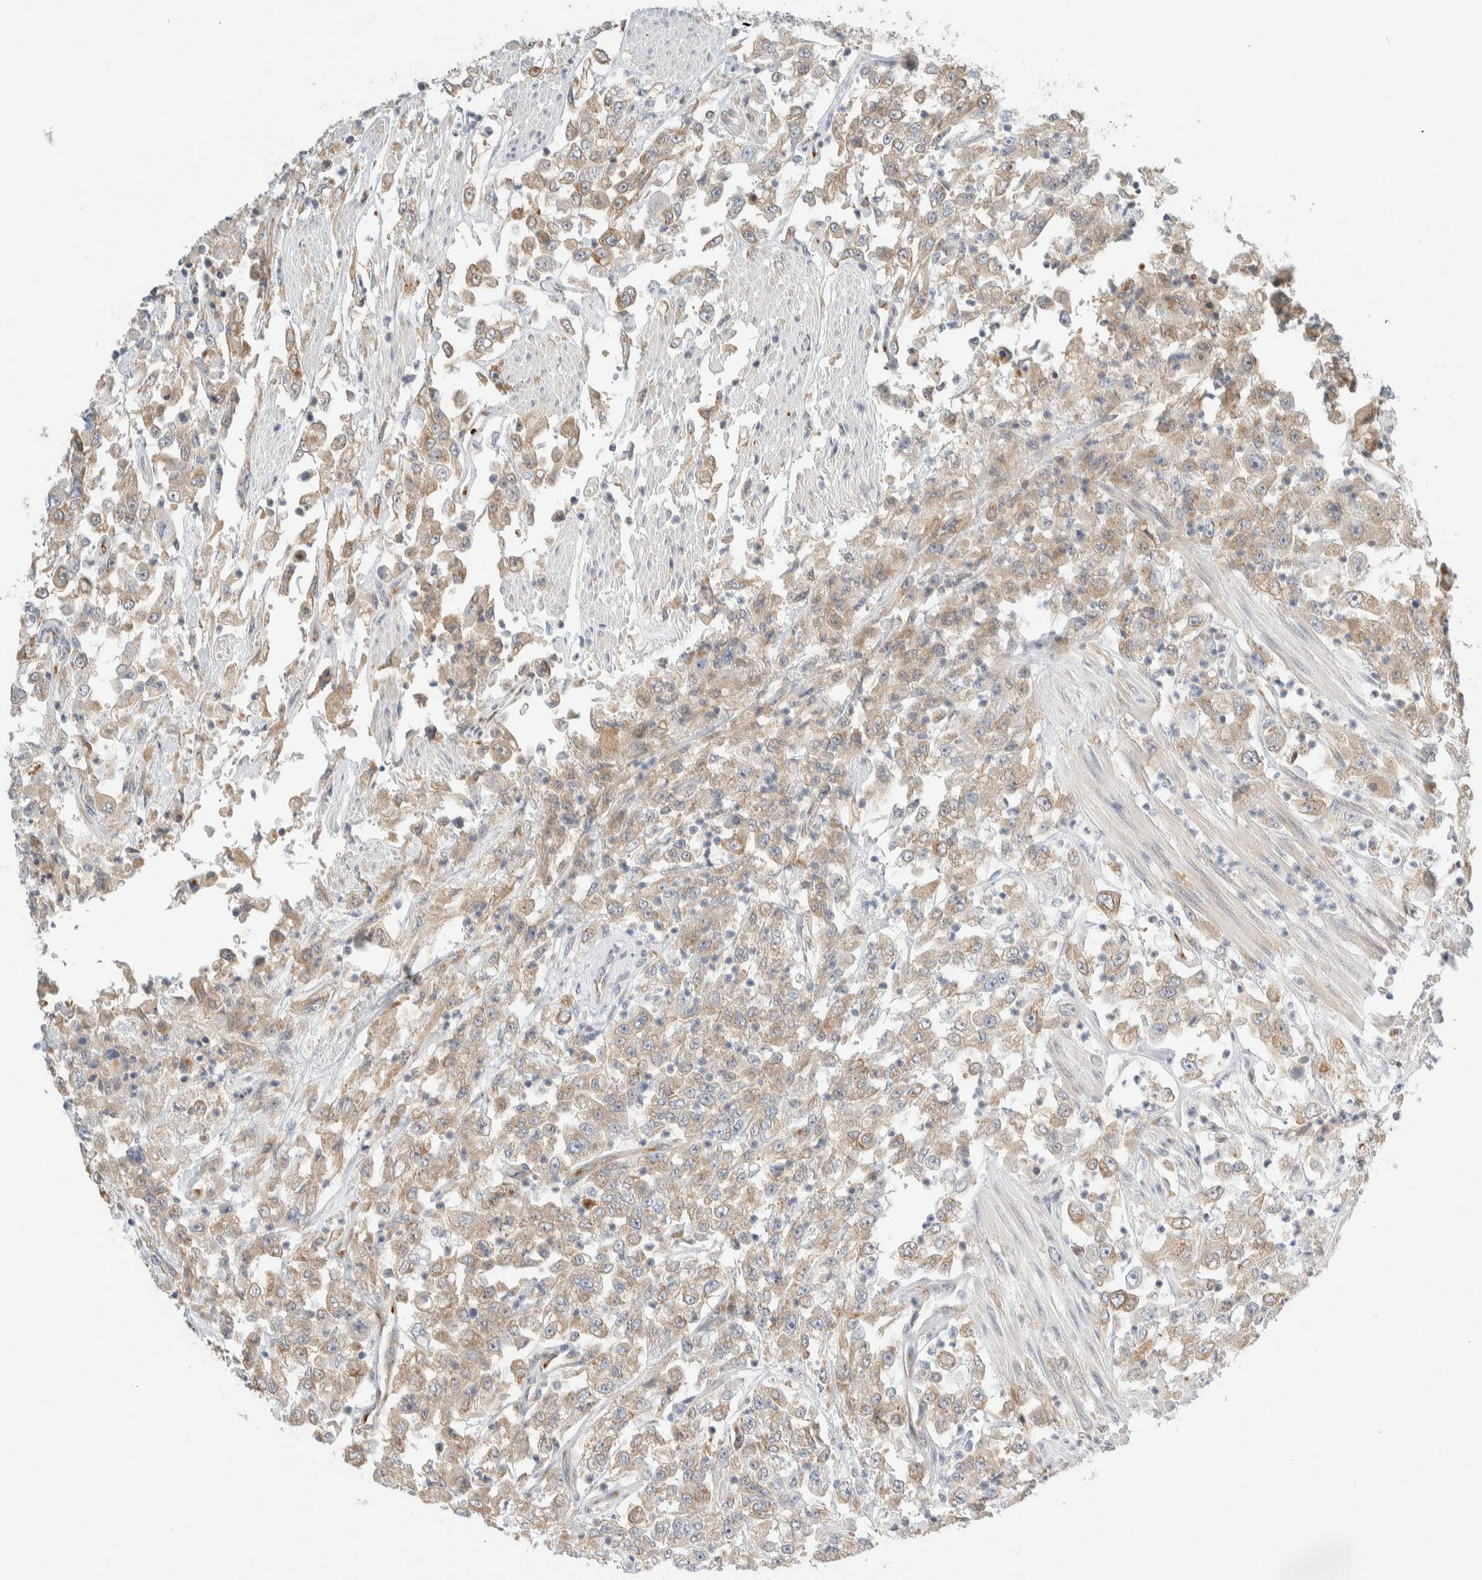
{"staining": {"intensity": "weak", "quantity": ">75%", "location": "cytoplasmic/membranous"}, "tissue": "urothelial cancer", "cell_type": "Tumor cells", "image_type": "cancer", "snomed": [{"axis": "morphology", "description": "Urothelial carcinoma, High grade"}, {"axis": "topography", "description": "Urinary bladder"}], "caption": "Urothelial cancer stained with DAB immunohistochemistry exhibits low levels of weak cytoplasmic/membranous staining in about >75% of tumor cells. Ihc stains the protein in brown and the nuclei are stained blue.", "gene": "TMEM184B", "patient": {"sex": "male", "age": 46}}